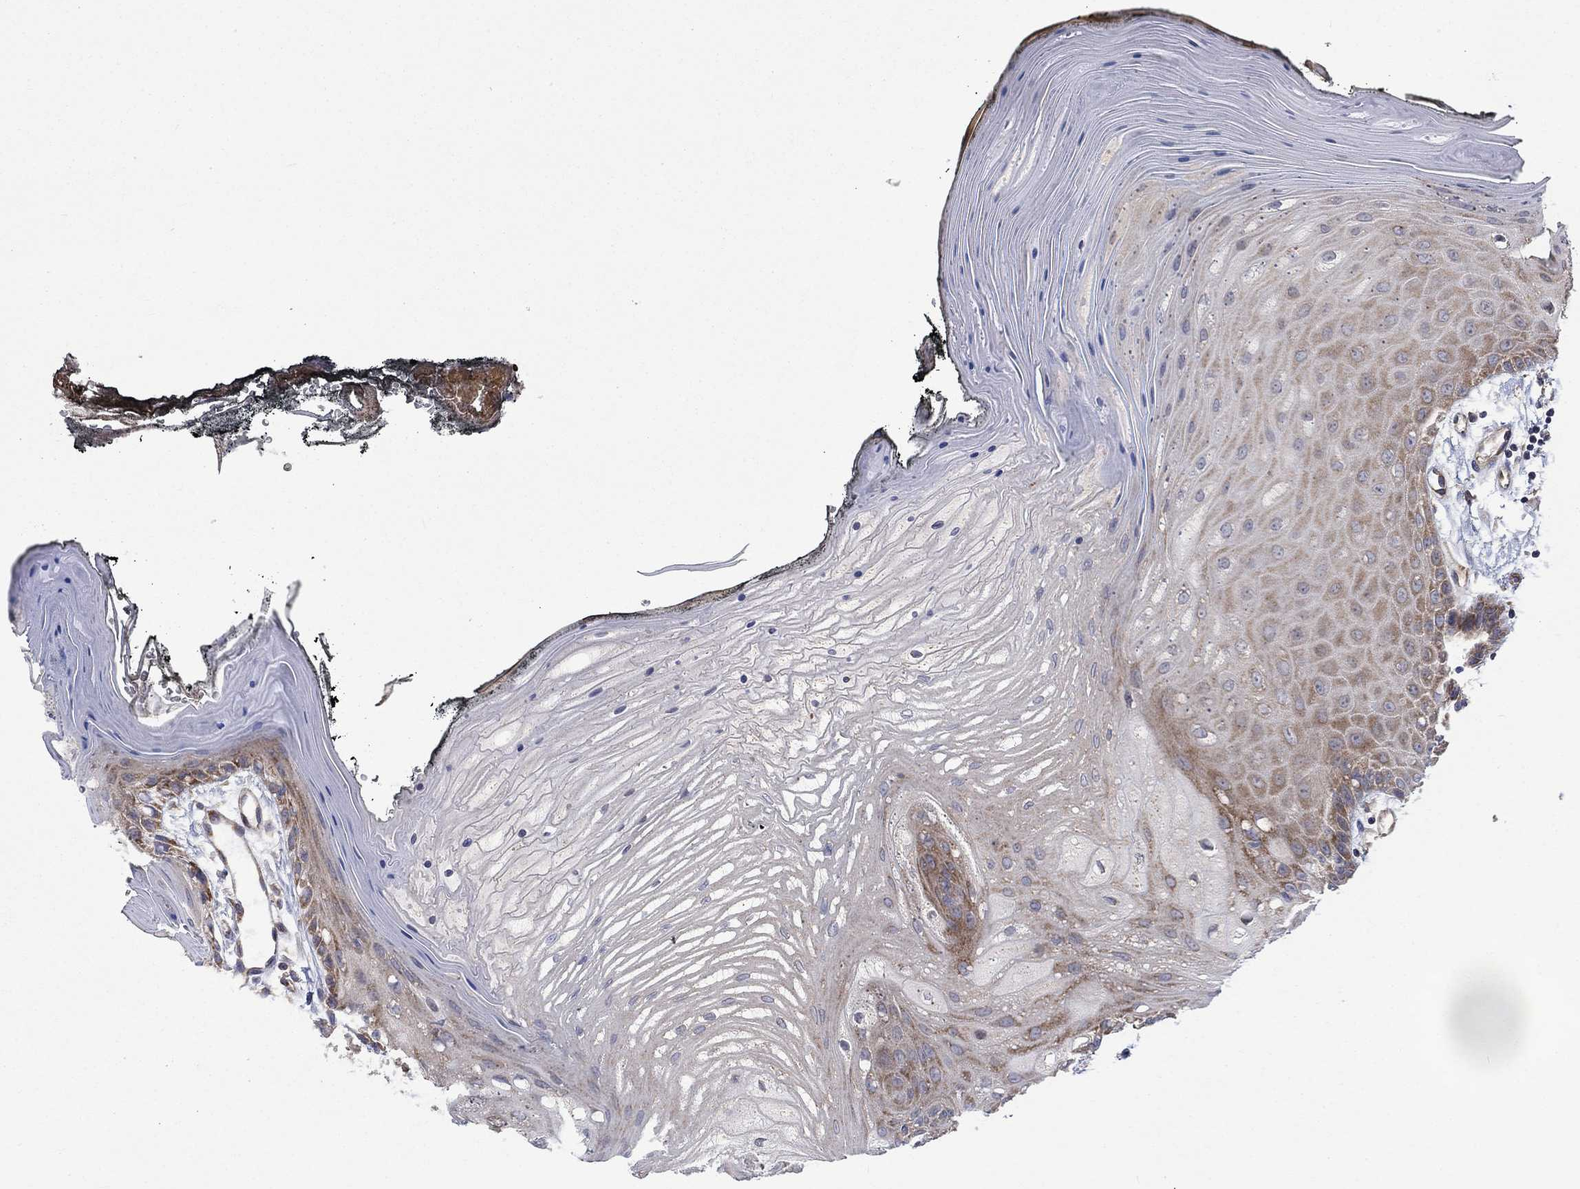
{"staining": {"intensity": "weak", "quantity": "25%-75%", "location": "cytoplasmic/membranous"}, "tissue": "oral mucosa", "cell_type": "Squamous epithelial cells", "image_type": "normal", "snomed": [{"axis": "morphology", "description": "Normal tissue, NOS"}, {"axis": "morphology", "description": "Squamous cell carcinoma, NOS"}, {"axis": "topography", "description": "Oral tissue"}, {"axis": "topography", "description": "Head-Neck"}], "caption": "About 25%-75% of squamous epithelial cells in benign human oral mucosa show weak cytoplasmic/membranous protein positivity as visualized by brown immunohistochemical staining.", "gene": "RPLP0", "patient": {"sex": "male", "age": 65}}